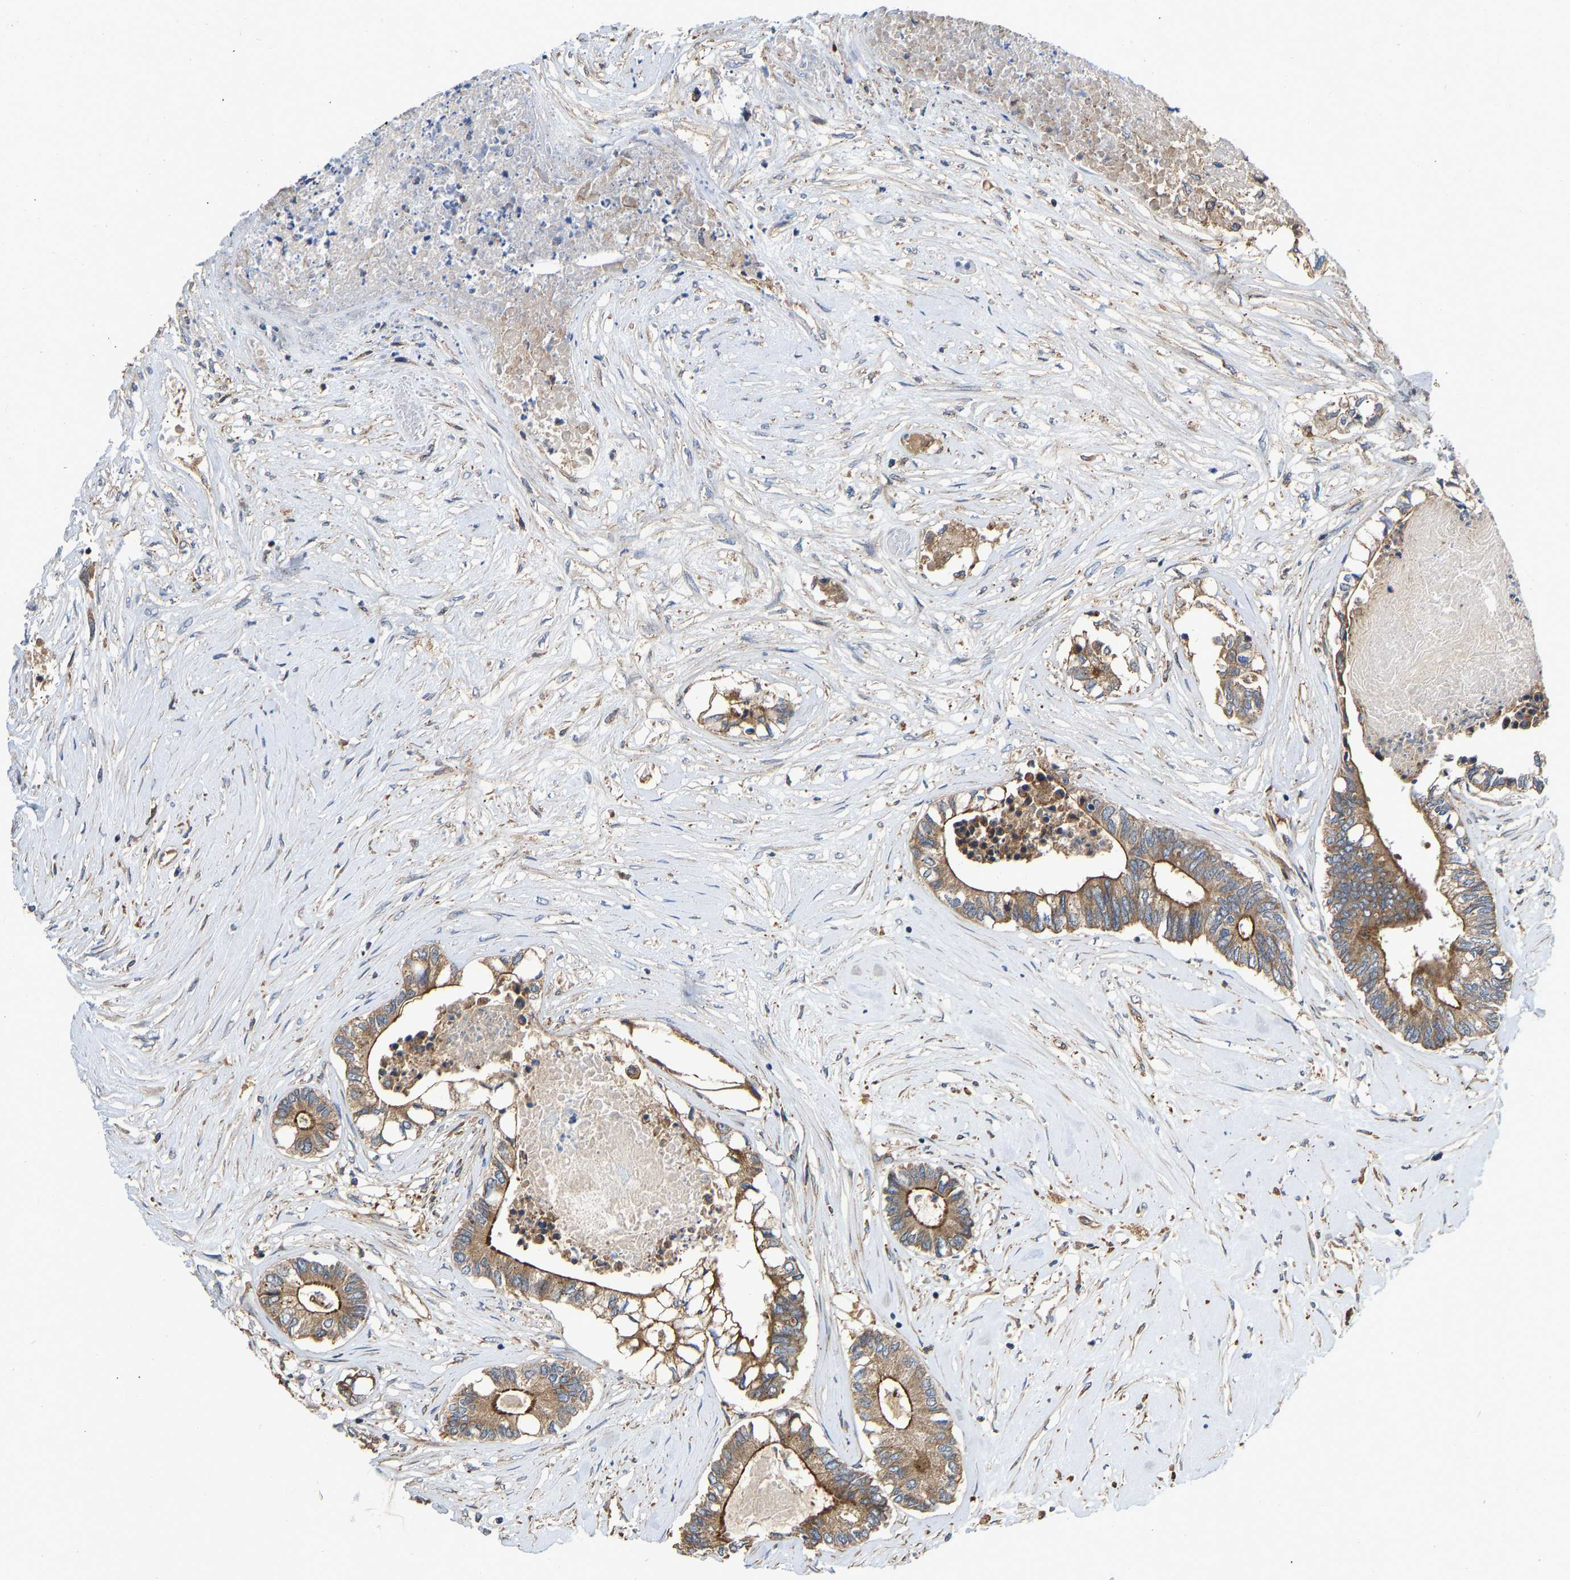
{"staining": {"intensity": "moderate", "quantity": ">75%", "location": "cytoplasmic/membranous"}, "tissue": "colorectal cancer", "cell_type": "Tumor cells", "image_type": "cancer", "snomed": [{"axis": "morphology", "description": "Adenocarcinoma, NOS"}, {"axis": "topography", "description": "Rectum"}], "caption": "A brown stain highlights moderate cytoplasmic/membranous staining of a protein in colorectal adenocarcinoma tumor cells.", "gene": "FLNB", "patient": {"sex": "male", "age": 63}}